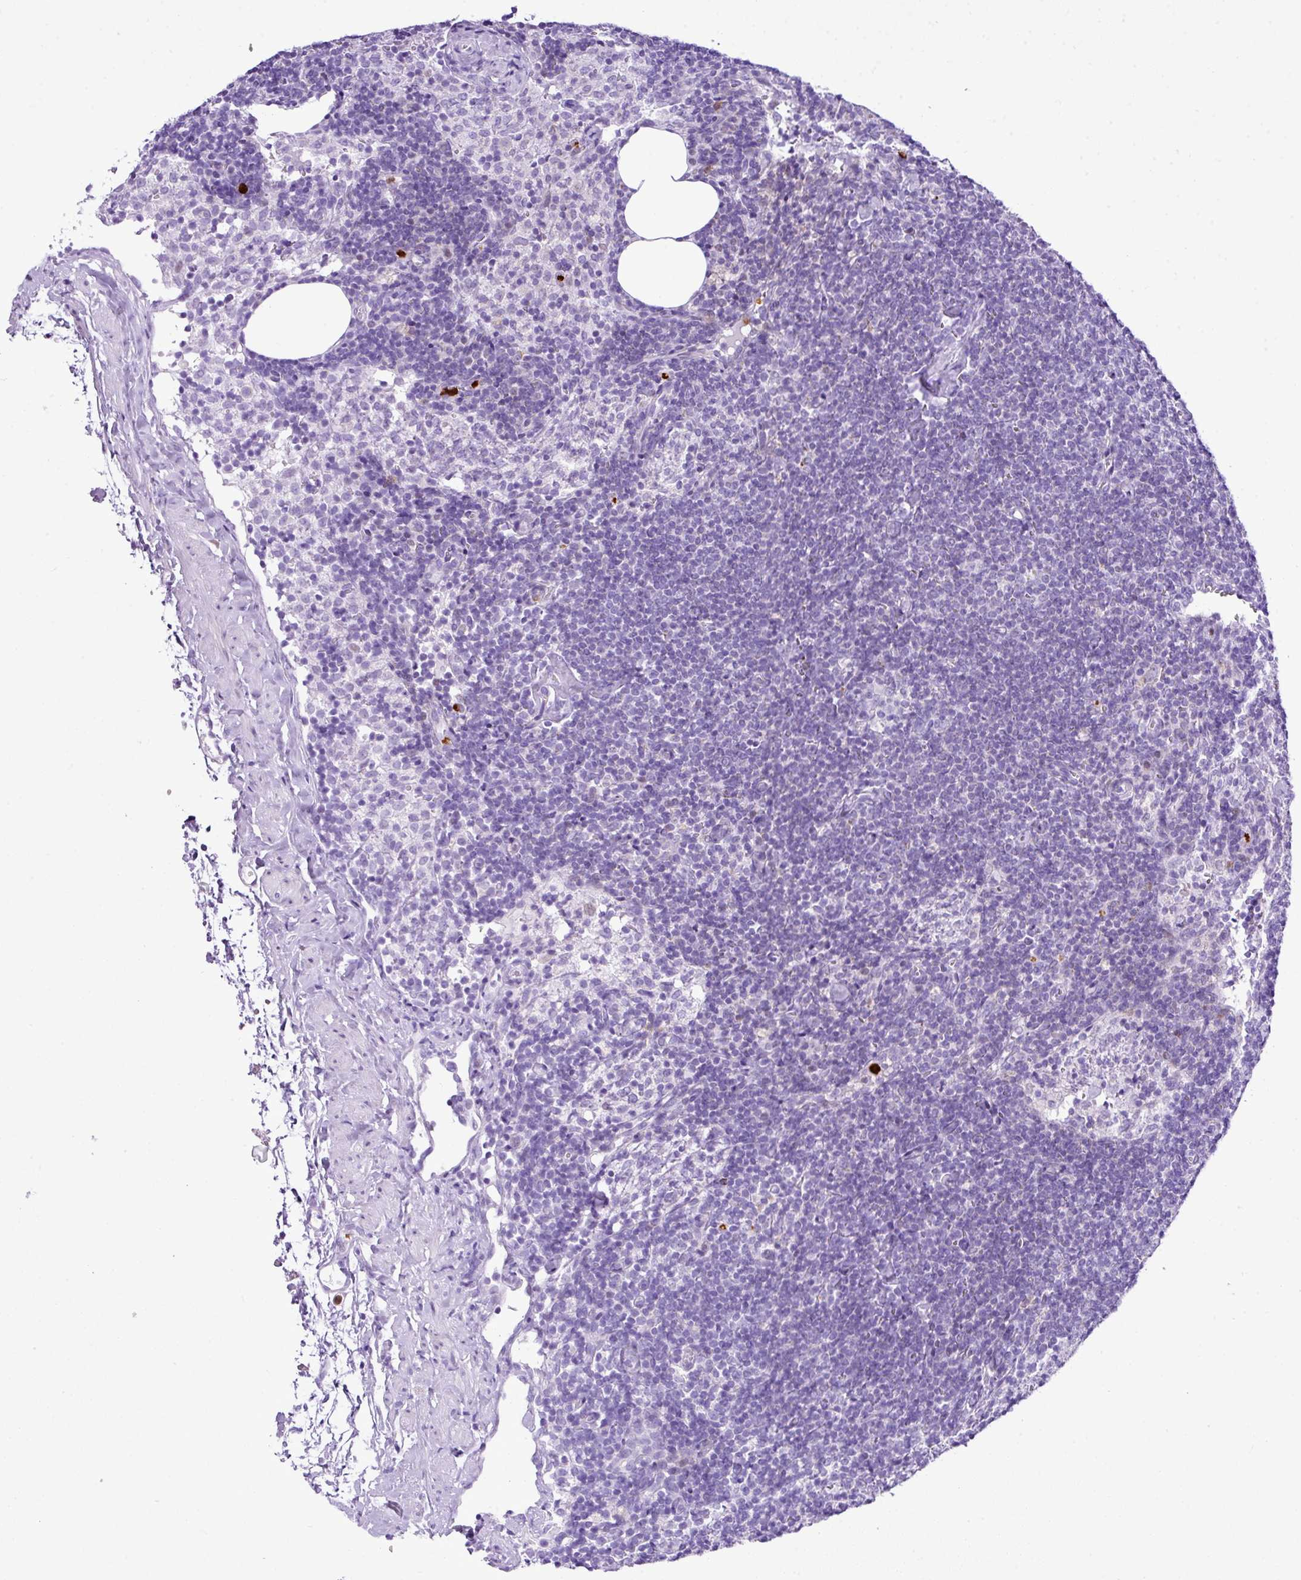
{"staining": {"intensity": "negative", "quantity": "none", "location": "none"}, "tissue": "lymph node", "cell_type": "Germinal center cells", "image_type": "normal", "snomed": [{"axis": "morphology", "description": "Normal tissue, NOS"}, {"axis": "topography", "description": "Lymph node"}], "caption": "Germinal center cells are negative for brown protein staining in benign lymph node. (Immunohistochemistry, brightfield microscopy, high magnification).", "gene": "RCAN2", "patient": {"sex": "female", "age": 52}}